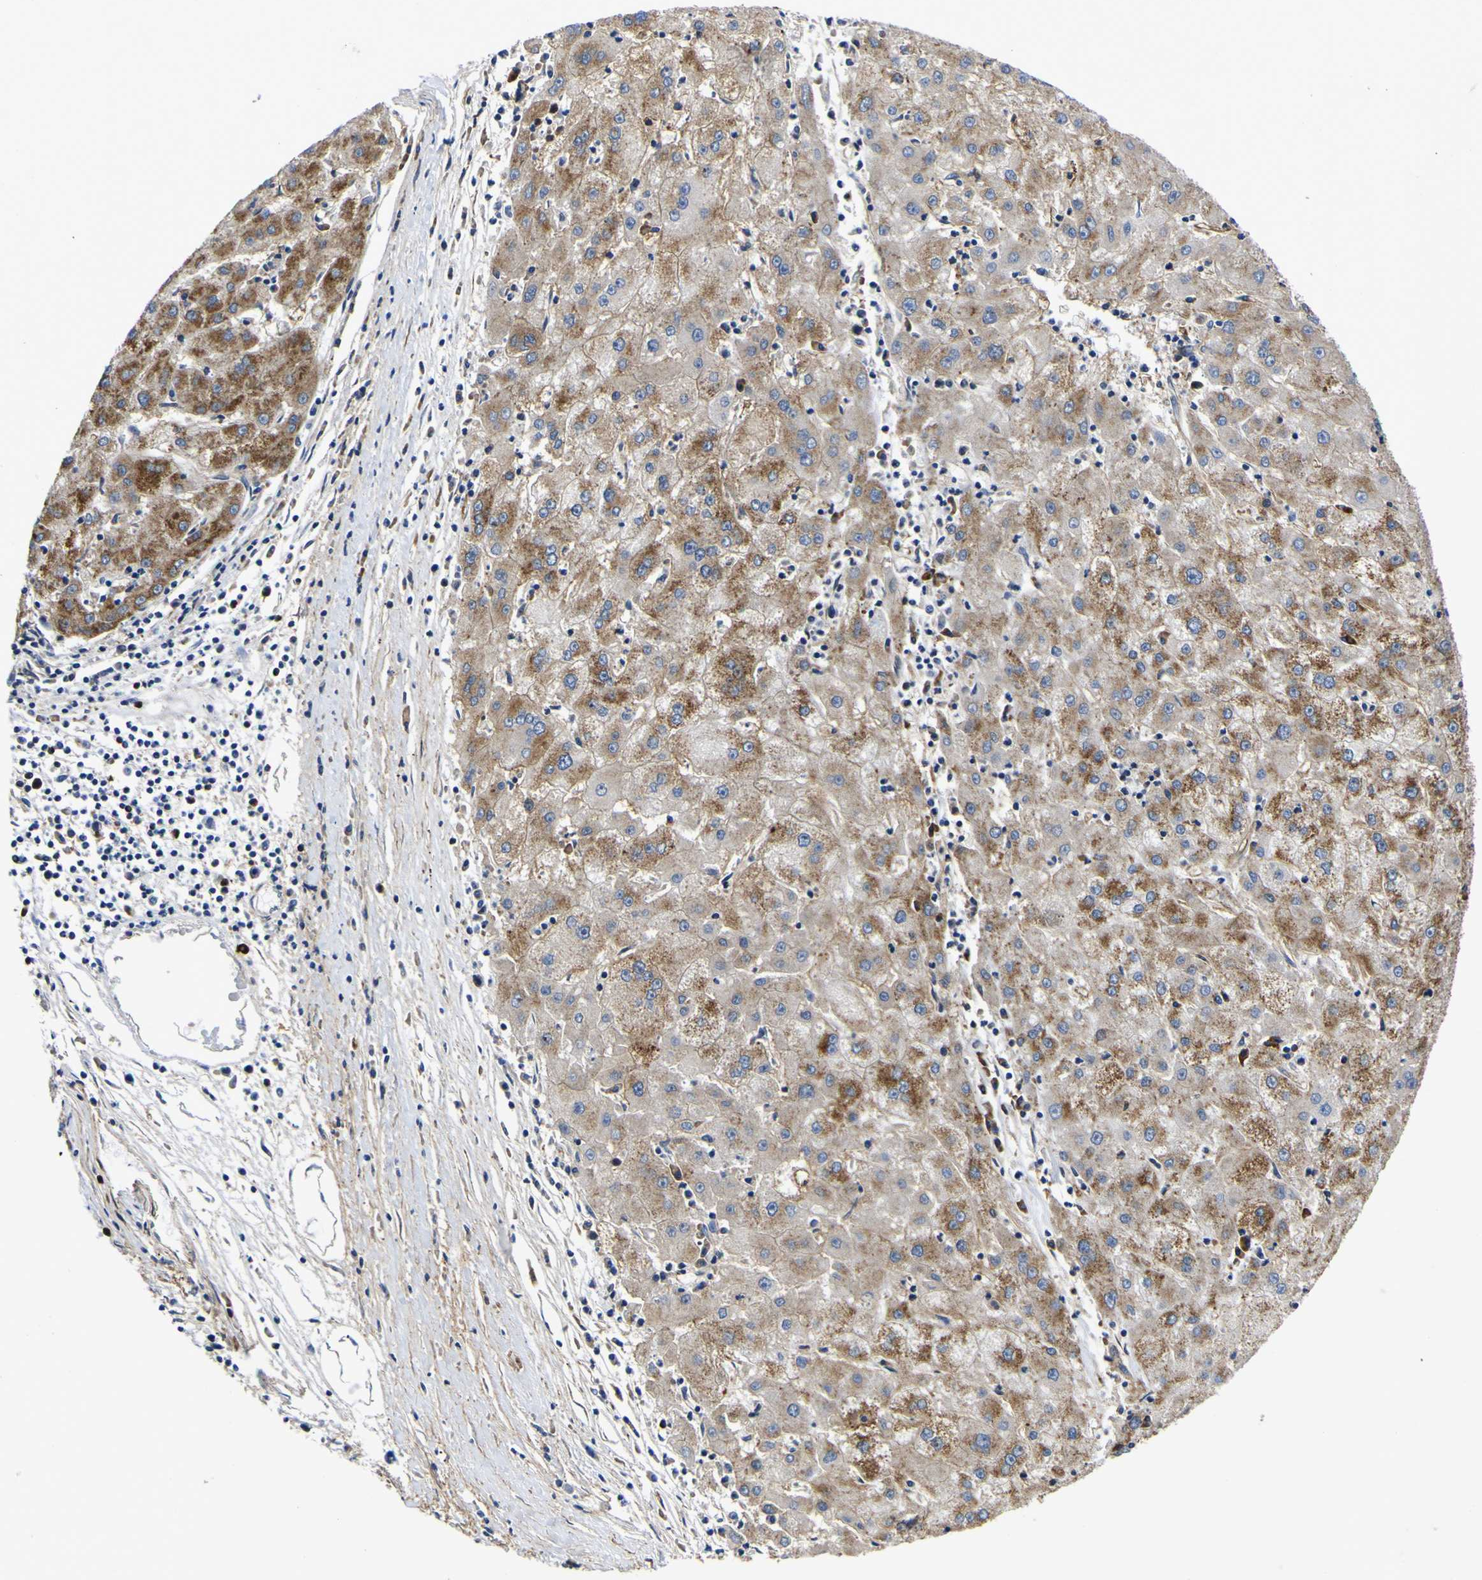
{"staining": {"intensity": "strong", "quantity": "25%-75%", "location": "cytoplasmic/membranous"}, "tissue": "liver cancer", "cell_type": "Tumor cells", "image_type": "cancer", "snomed": [{"axis": "morphology", "description": "Carcinoma, Hepatocellular, NOS"}, {"axis": "topography", "description": "Liver"}], "caption": "Tumor cells display high levels of strong cytoplasmic/membranous staining in approximately 25%-75% of cells in liver cancer (hepatocellular carcinoma).", "gene": "SCD", "patient": {"sex": "male", "age": 72}}